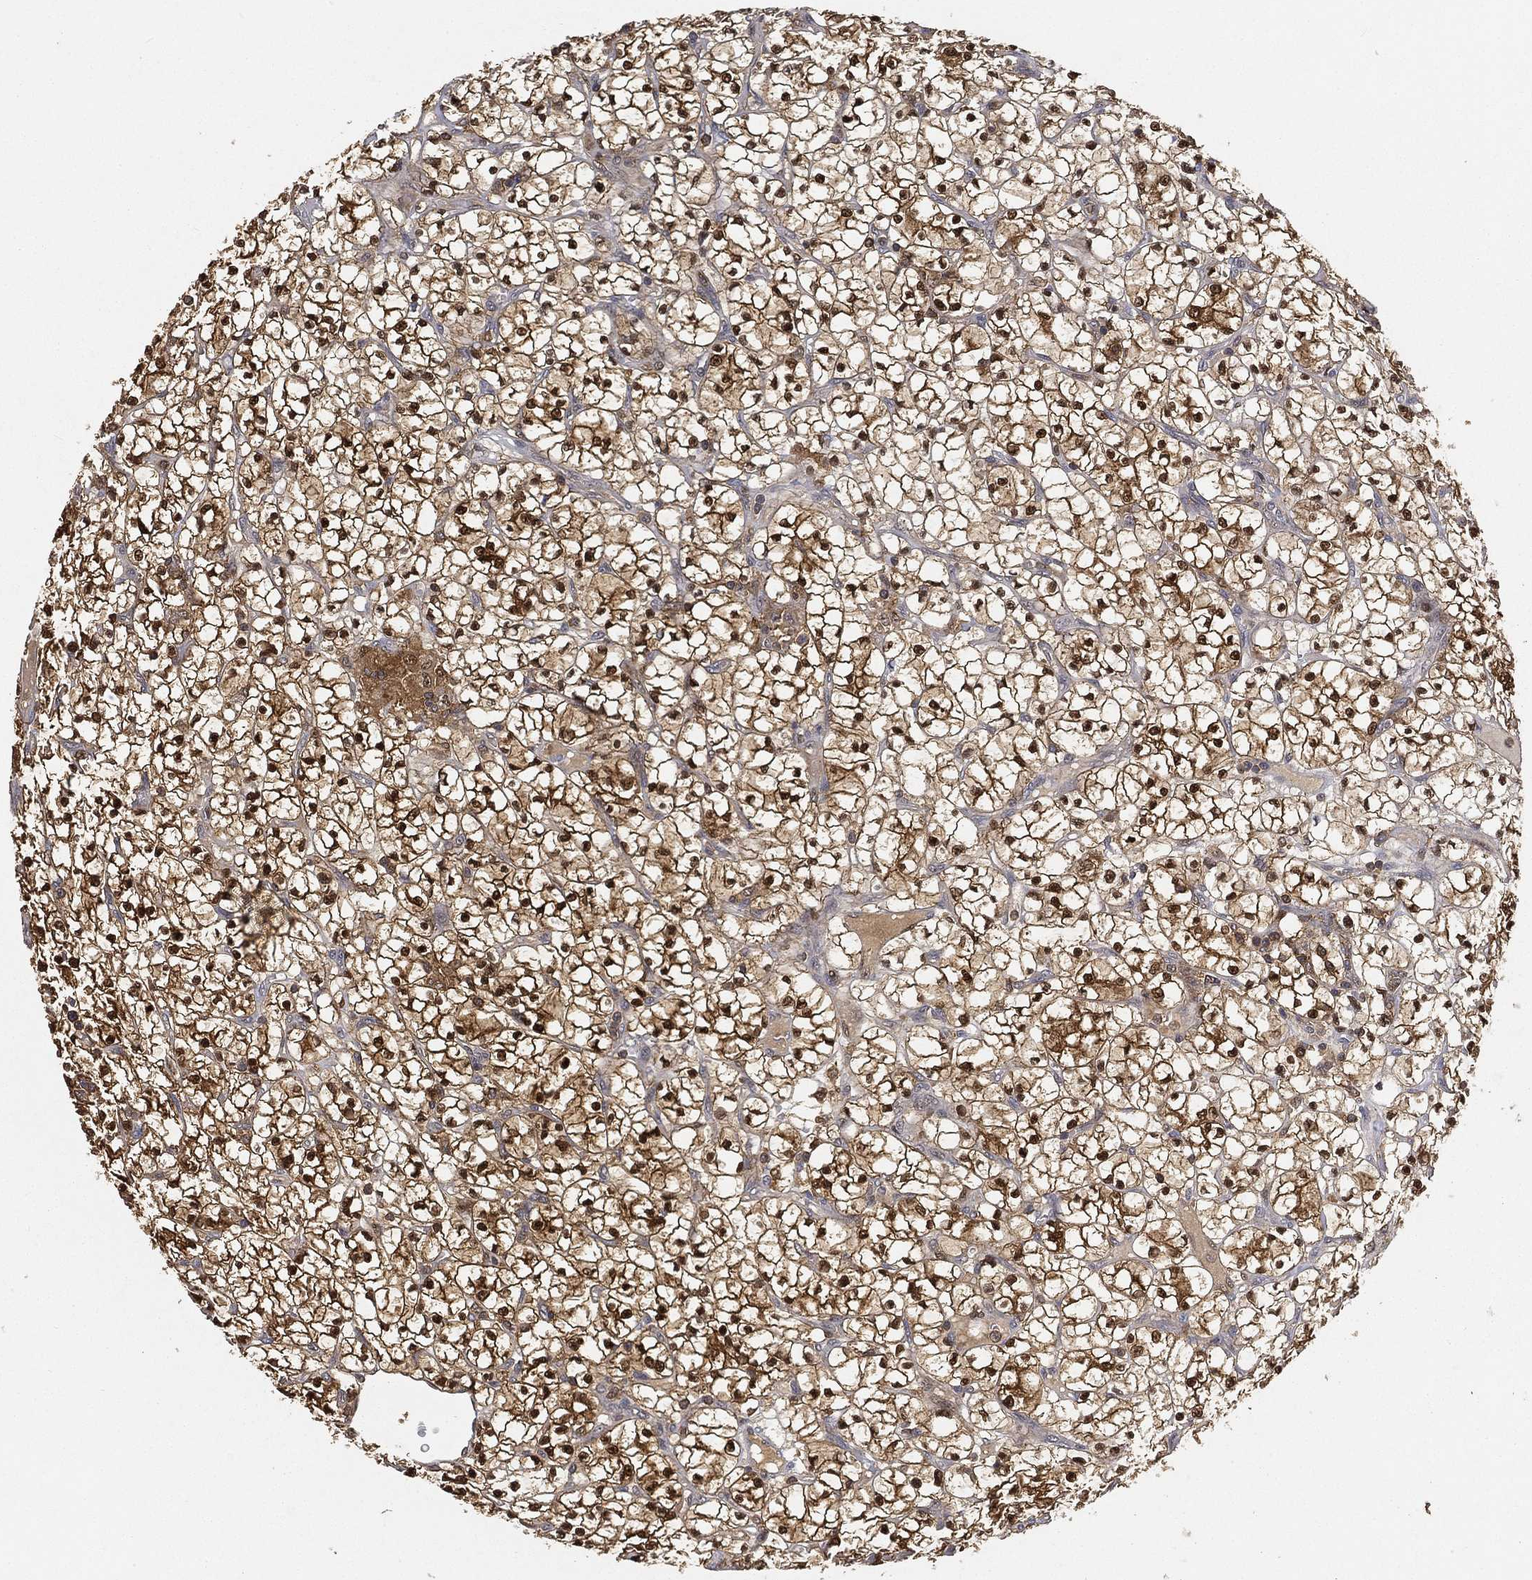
{"staining": {"intensity": "strong", "quantity": ">75%", "location": "cytoplasmic/membranous,nuclear"}, "tissue": "renal cancer", "cell_type": "Tumor cells", "image_type": "cancer", "snomed": [{"axis": "morphology", "description": "Adenocarcinoma, NOS"}, {"axis": "topography", "description": "Kidney"}], "caption": "Adenocarcinoma (renal) was stained to show a protein in brown. There is high levels of strong cytoplasmic/membranous and nuclear staining in about >75% of tumor cells. Using DAB (brown) and hematoxylin (blue) stains, captured at high magnification using brightfield microscopy.", "gene": "CRYL1", "patient": {"sex": "female", "age": 64}}